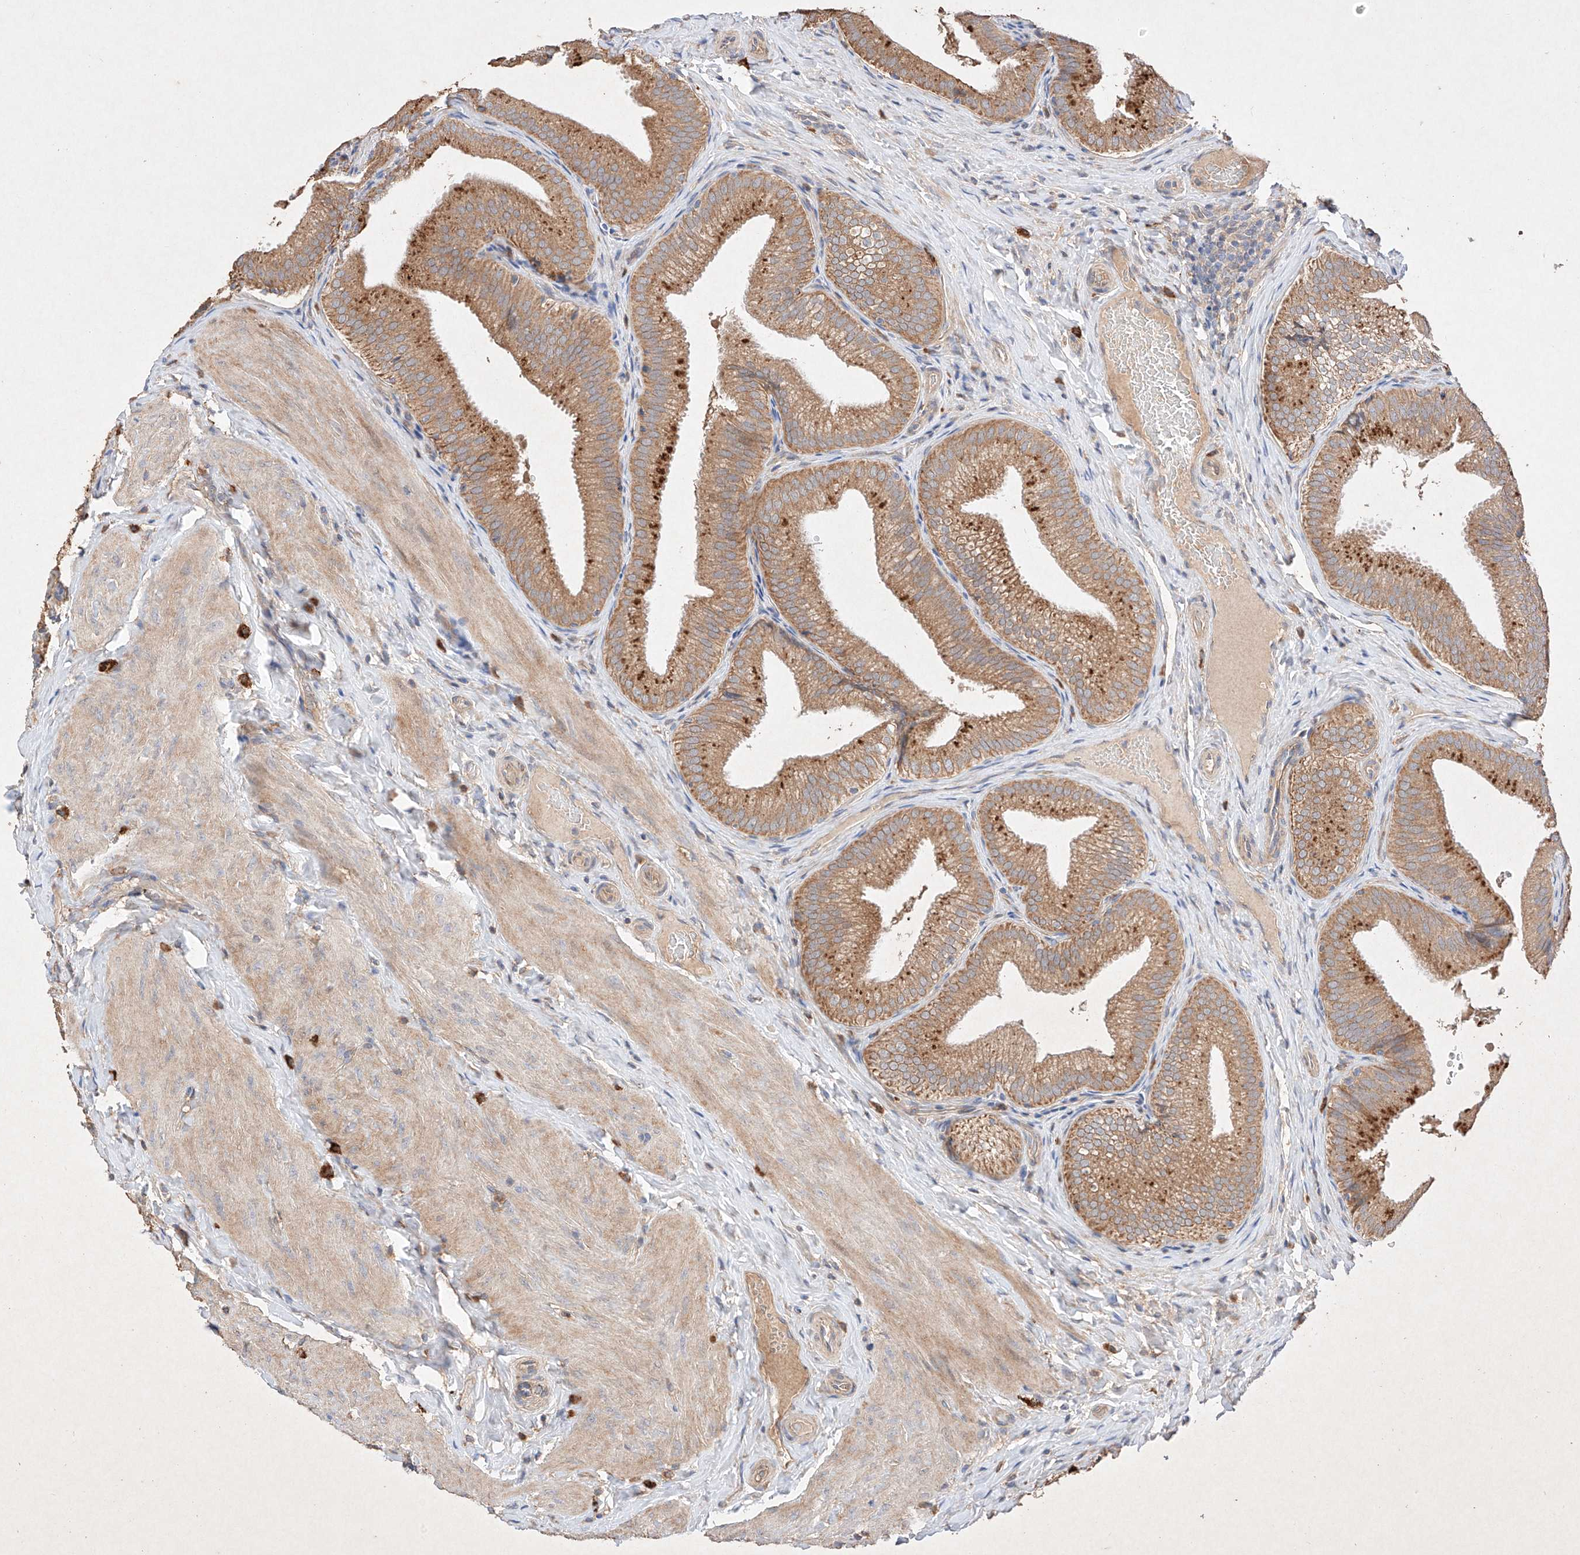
{"staining": {"intensity": "moderate", "quantity": ">75%", "location": "cytoplasmic/membranous"}, "tissue": "gallbladder", "cell_type": "Glandular cells", "image_type": "normal", "snomed": [{"axis": "morphology", "description": "Normal tissue, NOS"}, {"axis": "topography", "description": "Gallbladder"}], "caption": "A high-resolution image shows immunohistochemistry staining of benign gallbladder, which shows moderate cytoplasmic/membranous staining in about >75% of glandular cells. (IHC, brightfield microscopy, high magnification).", "gene": "C6orf62", "patient": {"sex": "female", "age": 30}}